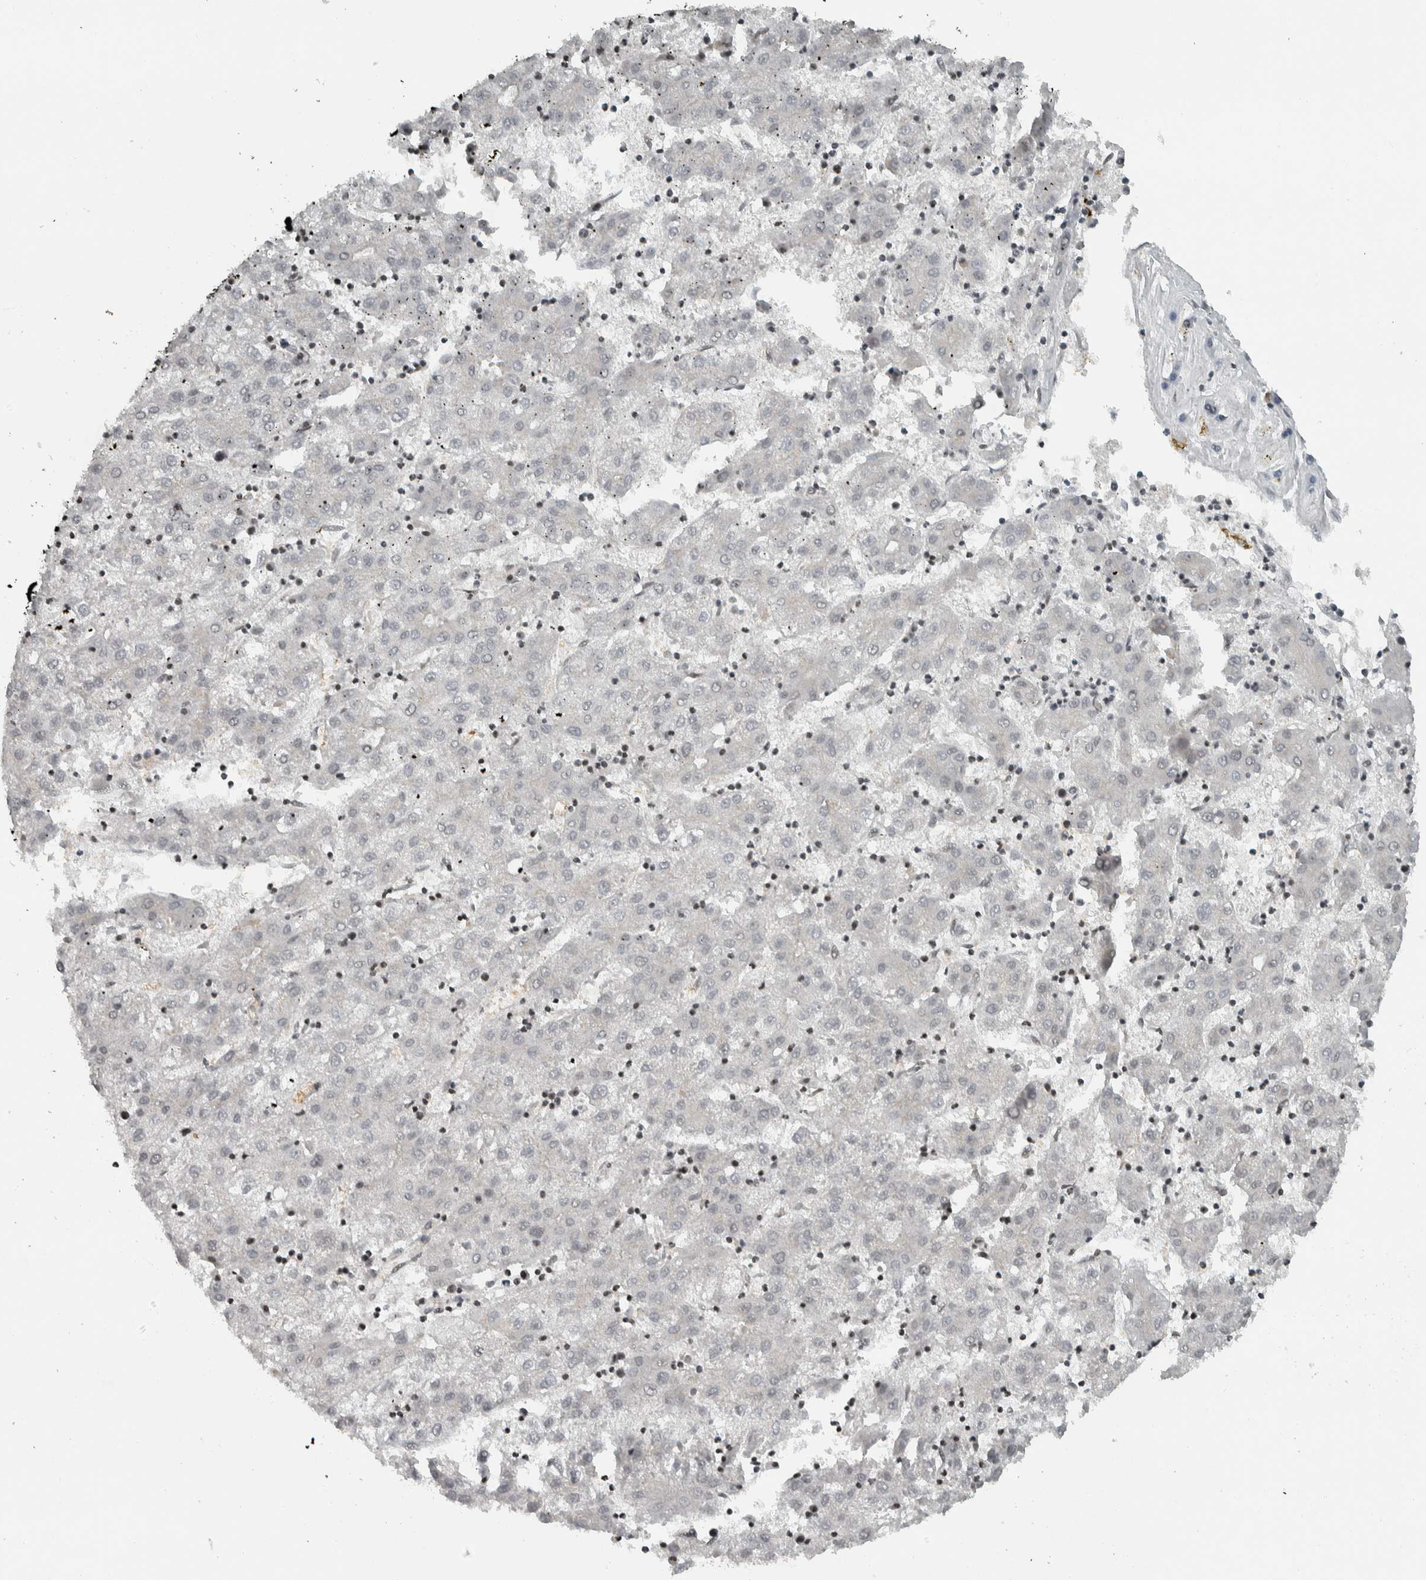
{"staining": {"intensity": "negative", "quantity": "none", "location": "none"}, "tissue": "liver cancer", "cell_type": "Tumor cells", "image_type": "cancer", "snomed": [{"axis": "morphology", "description": "Carcinoma, Hepatocellular, NOS"}, {"axis": "topography", "description": "Liver"}], "caption": "A histopathology image of hepatocellular carcinoma (liver) stained for a protein exhibits no brown staining in tumor cells.", "gene": "NAPG", "patient": {"sex": "male", "age": 72}}